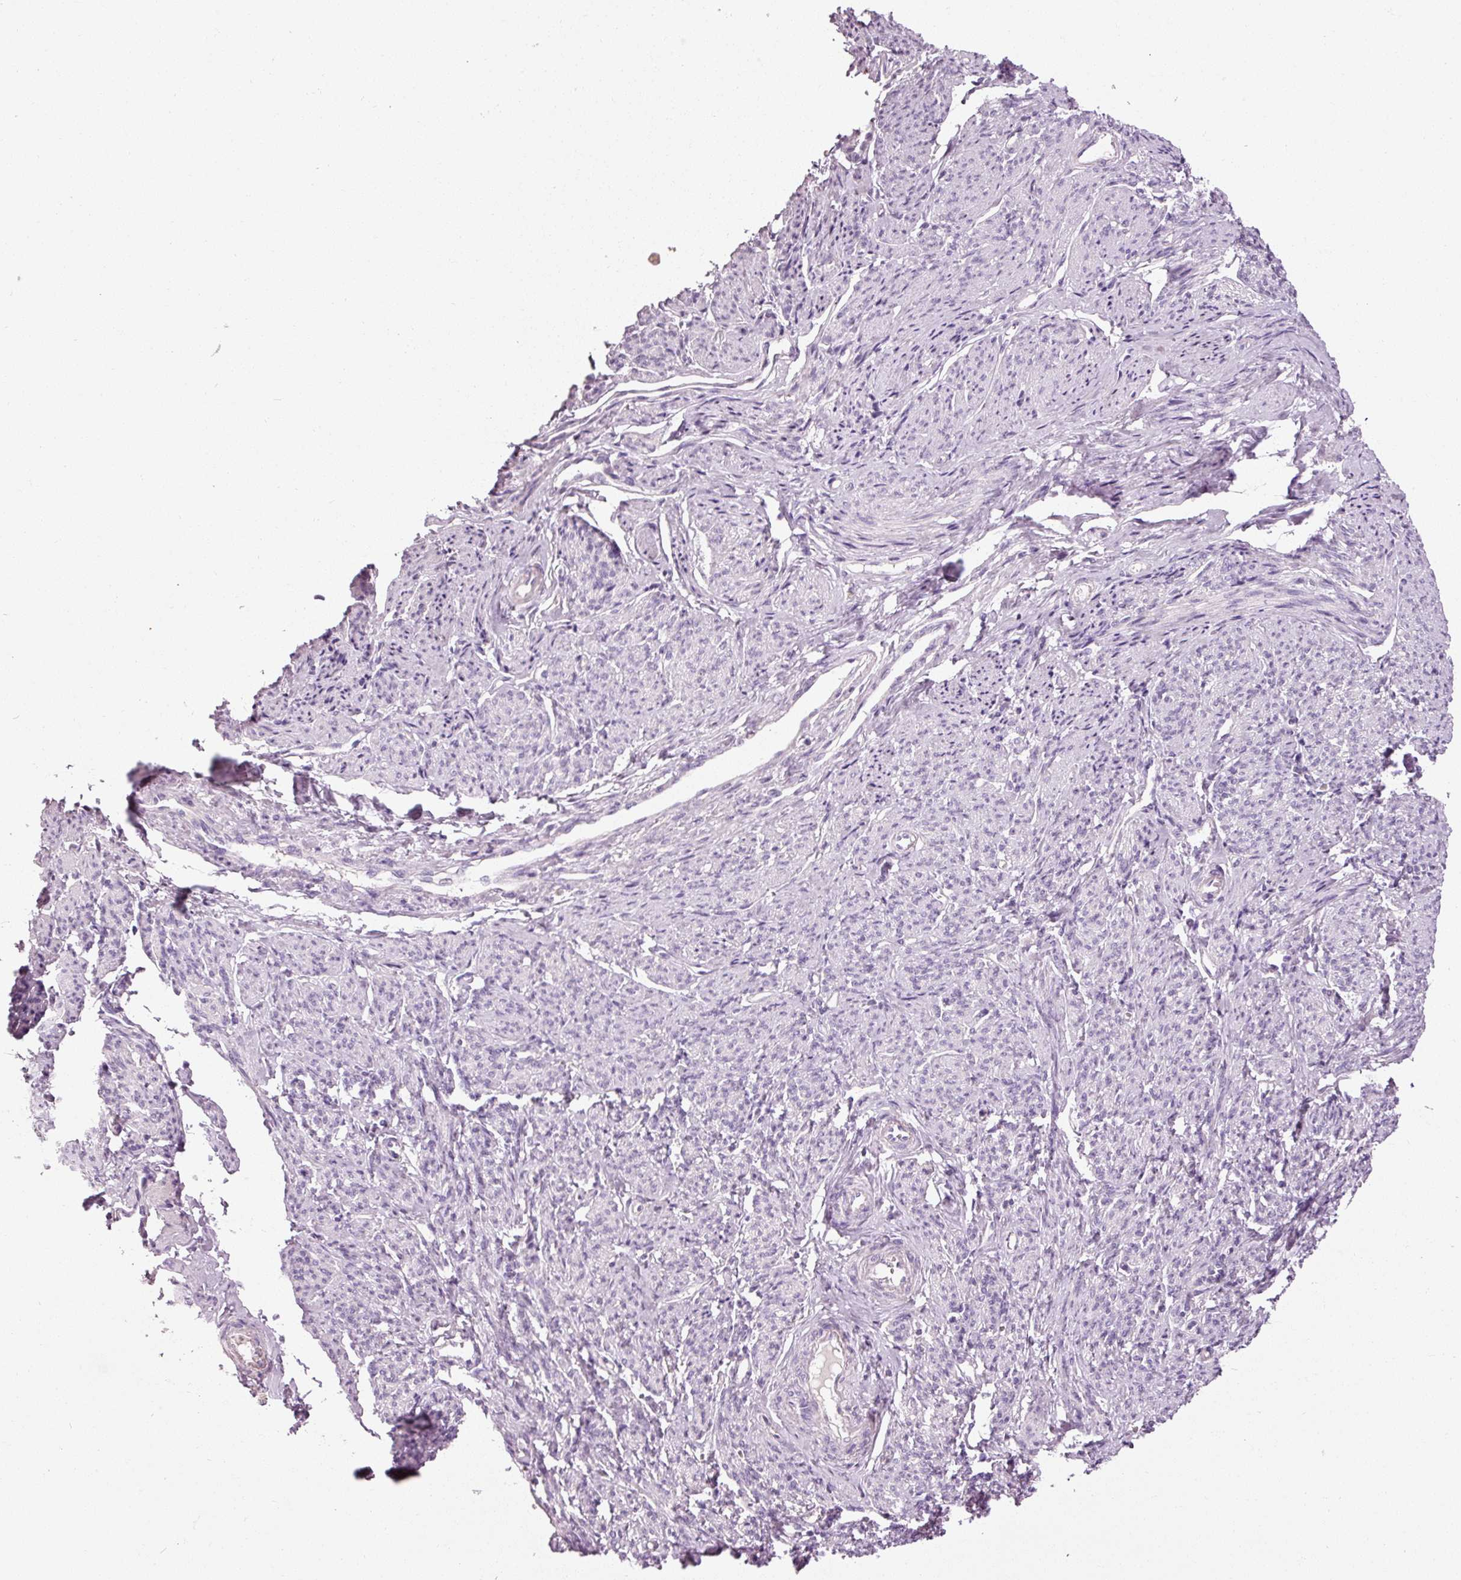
{"staining": {"intensity": "negative", "quantity": "none", "location": "none"}, "tissue": "smooth muscle", "cell_type": "Smooth muscle cells", "image_type": "normal", "snomed": [{"axis": "morphology", "description": "Normal tissue, NOS"}, {"axis": "topography", "description": "Smooth muscle"}], "caption": "The micrograph shows no staining of smooth muscle cells in benign smooth muscle. (DAB immunohistochemistry with hematoxylin counter stain).", "gene": "MUC5AC", "patient": {"sex": "female", "age": 65}}